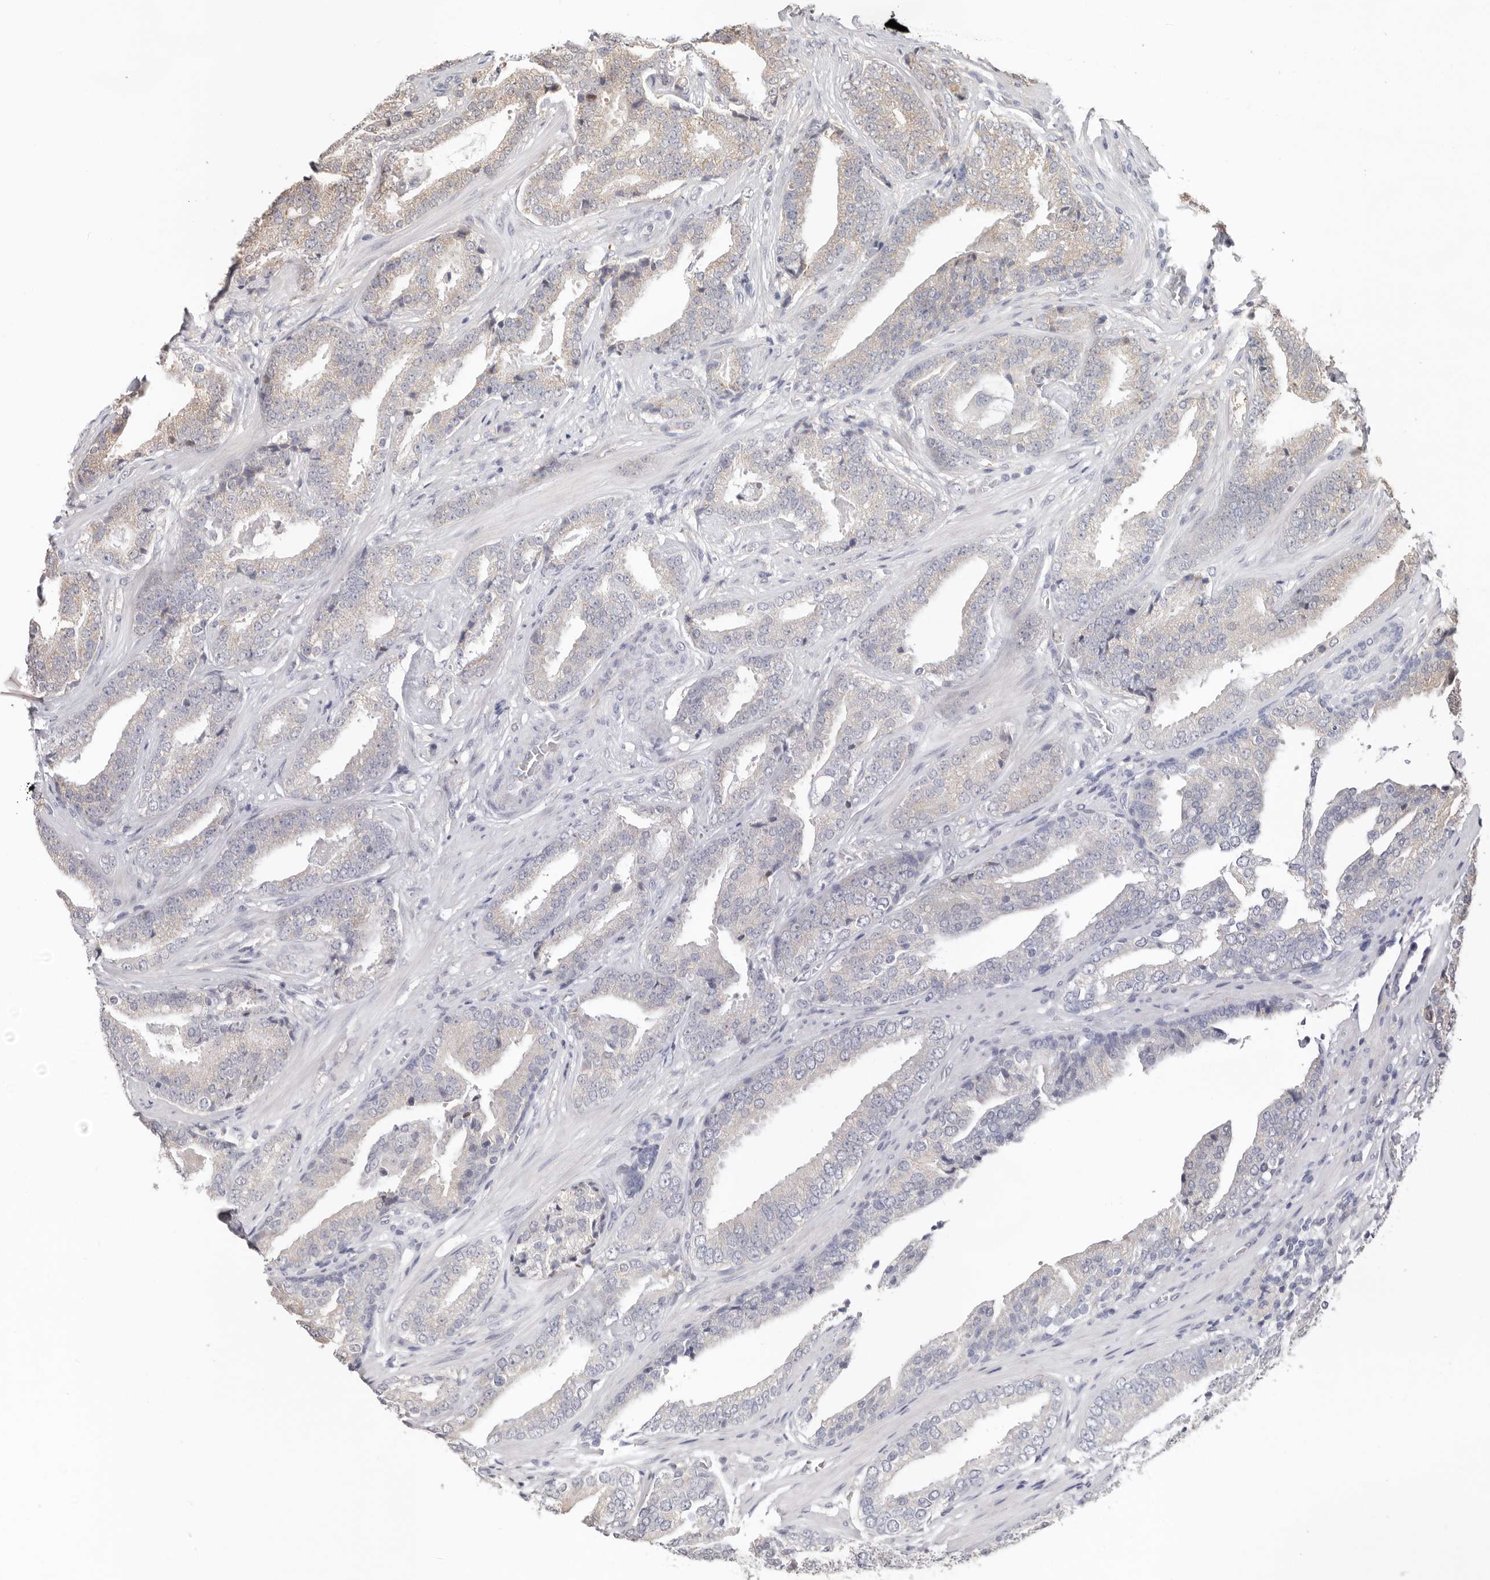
{"staining": {"intensity": "weak", "quantity": "25%-75%", "location": "cytoplasmic/membranous"}, "tissue": "prostate cancer", "cell_type": "Tumor cells", "image_type": "cancer", "snomed": [{"axis": "morphology", "description": "Adenocarcinoma, Low grade"}, {"axis": "topography", "description": "Prostate"}], "caption": "Weak cytoplasmic/membranous expression for a protein is present in about 25%-75% of tumor cells of prostate low-grade adenocarcinoma using IHC.", "gene": "LRP6", "patient": {"sex": "male", "age": 67}}